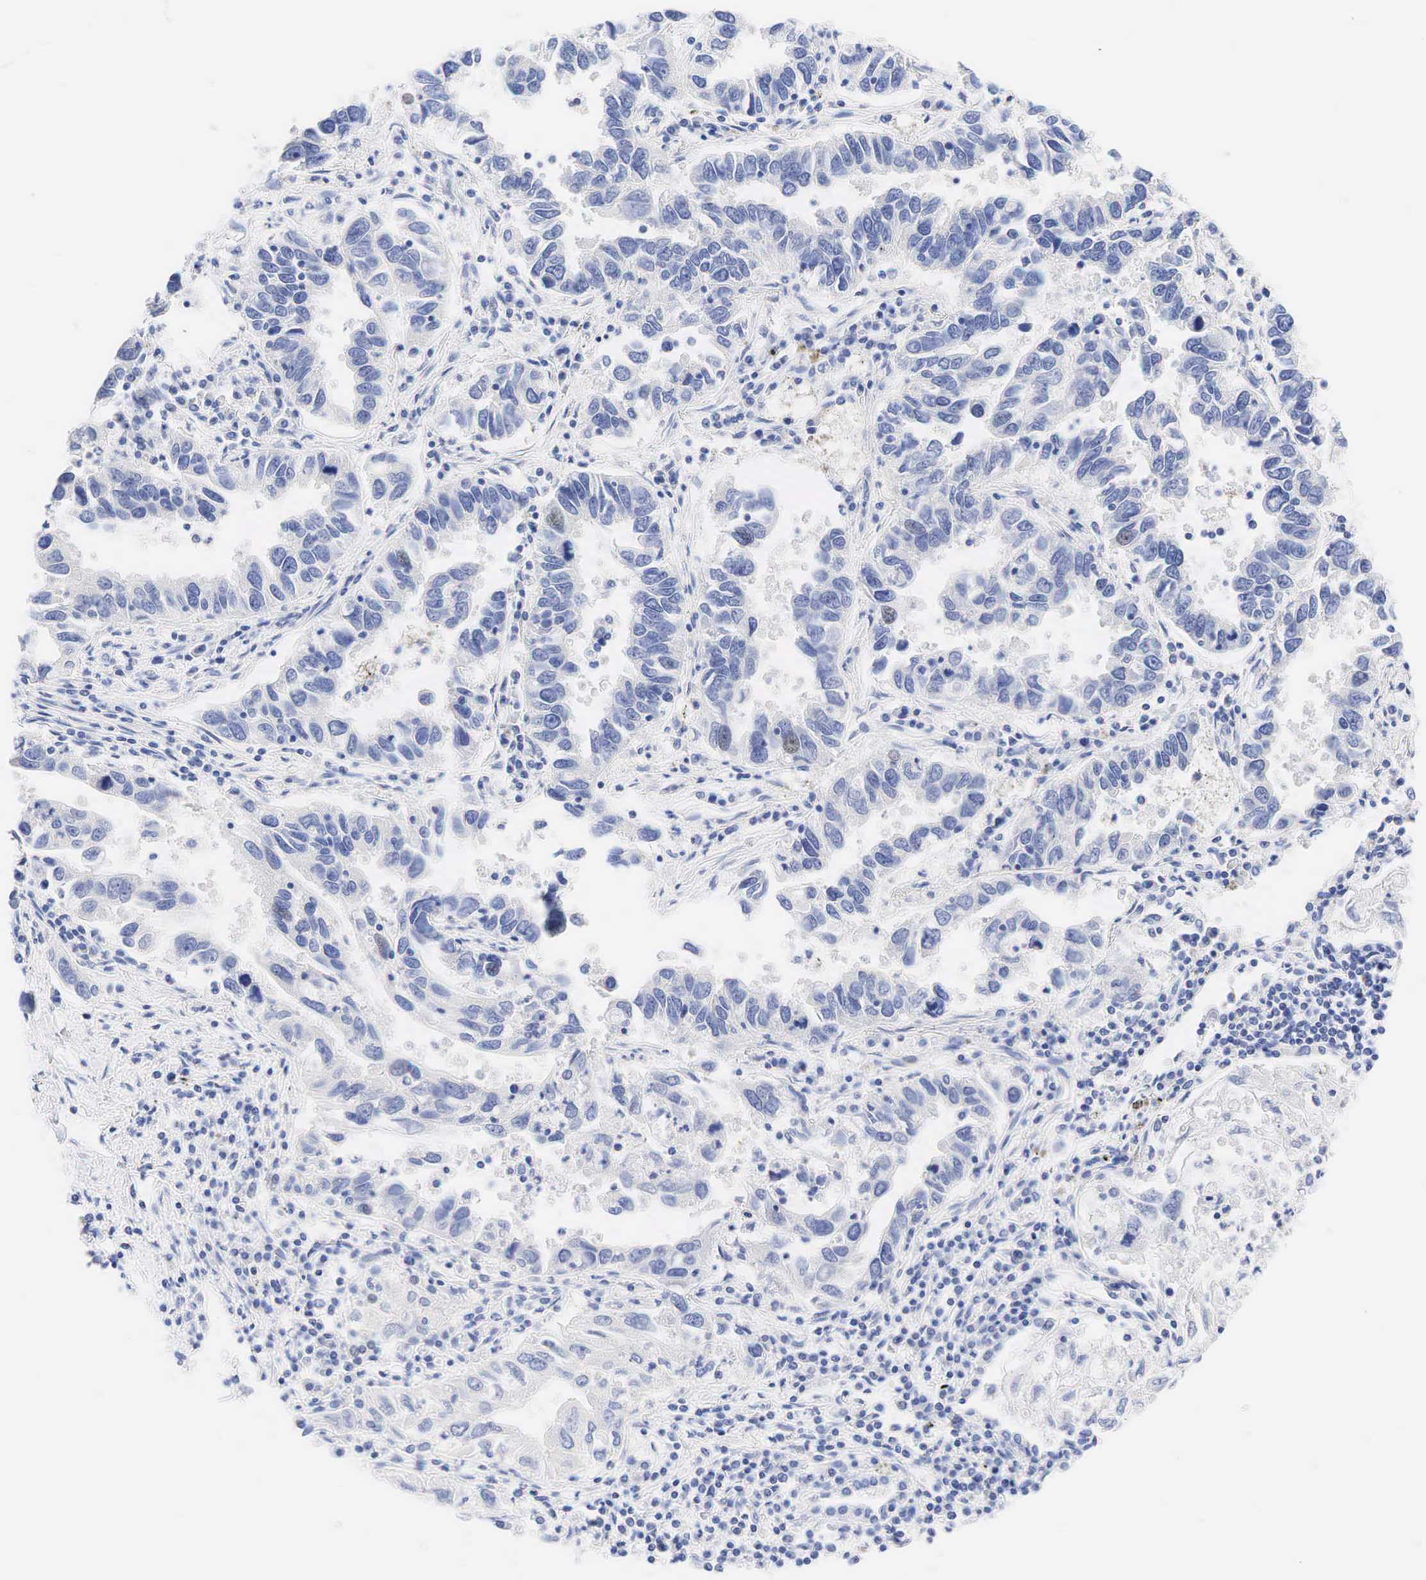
{"staining": {"intensity": "negative", "quantity": "none", "location": "none"}, "tissue": "lung cancer", "cell_type": "Tumor cells", "image_type": "cancer", "snomed": [{"axis": "morphology", "description": "Adenocarcinoma, NOS"}, {"axis": "topography", "description": "Lung"}], "caption": "Immunohistochemistry (IHC) micrograph of human adenocarcinoma (lung) stained for a protein (brown), which displays no expression in tumor cells.", "gene": "AR", "patient": {"sex": "male", "age": 48}}